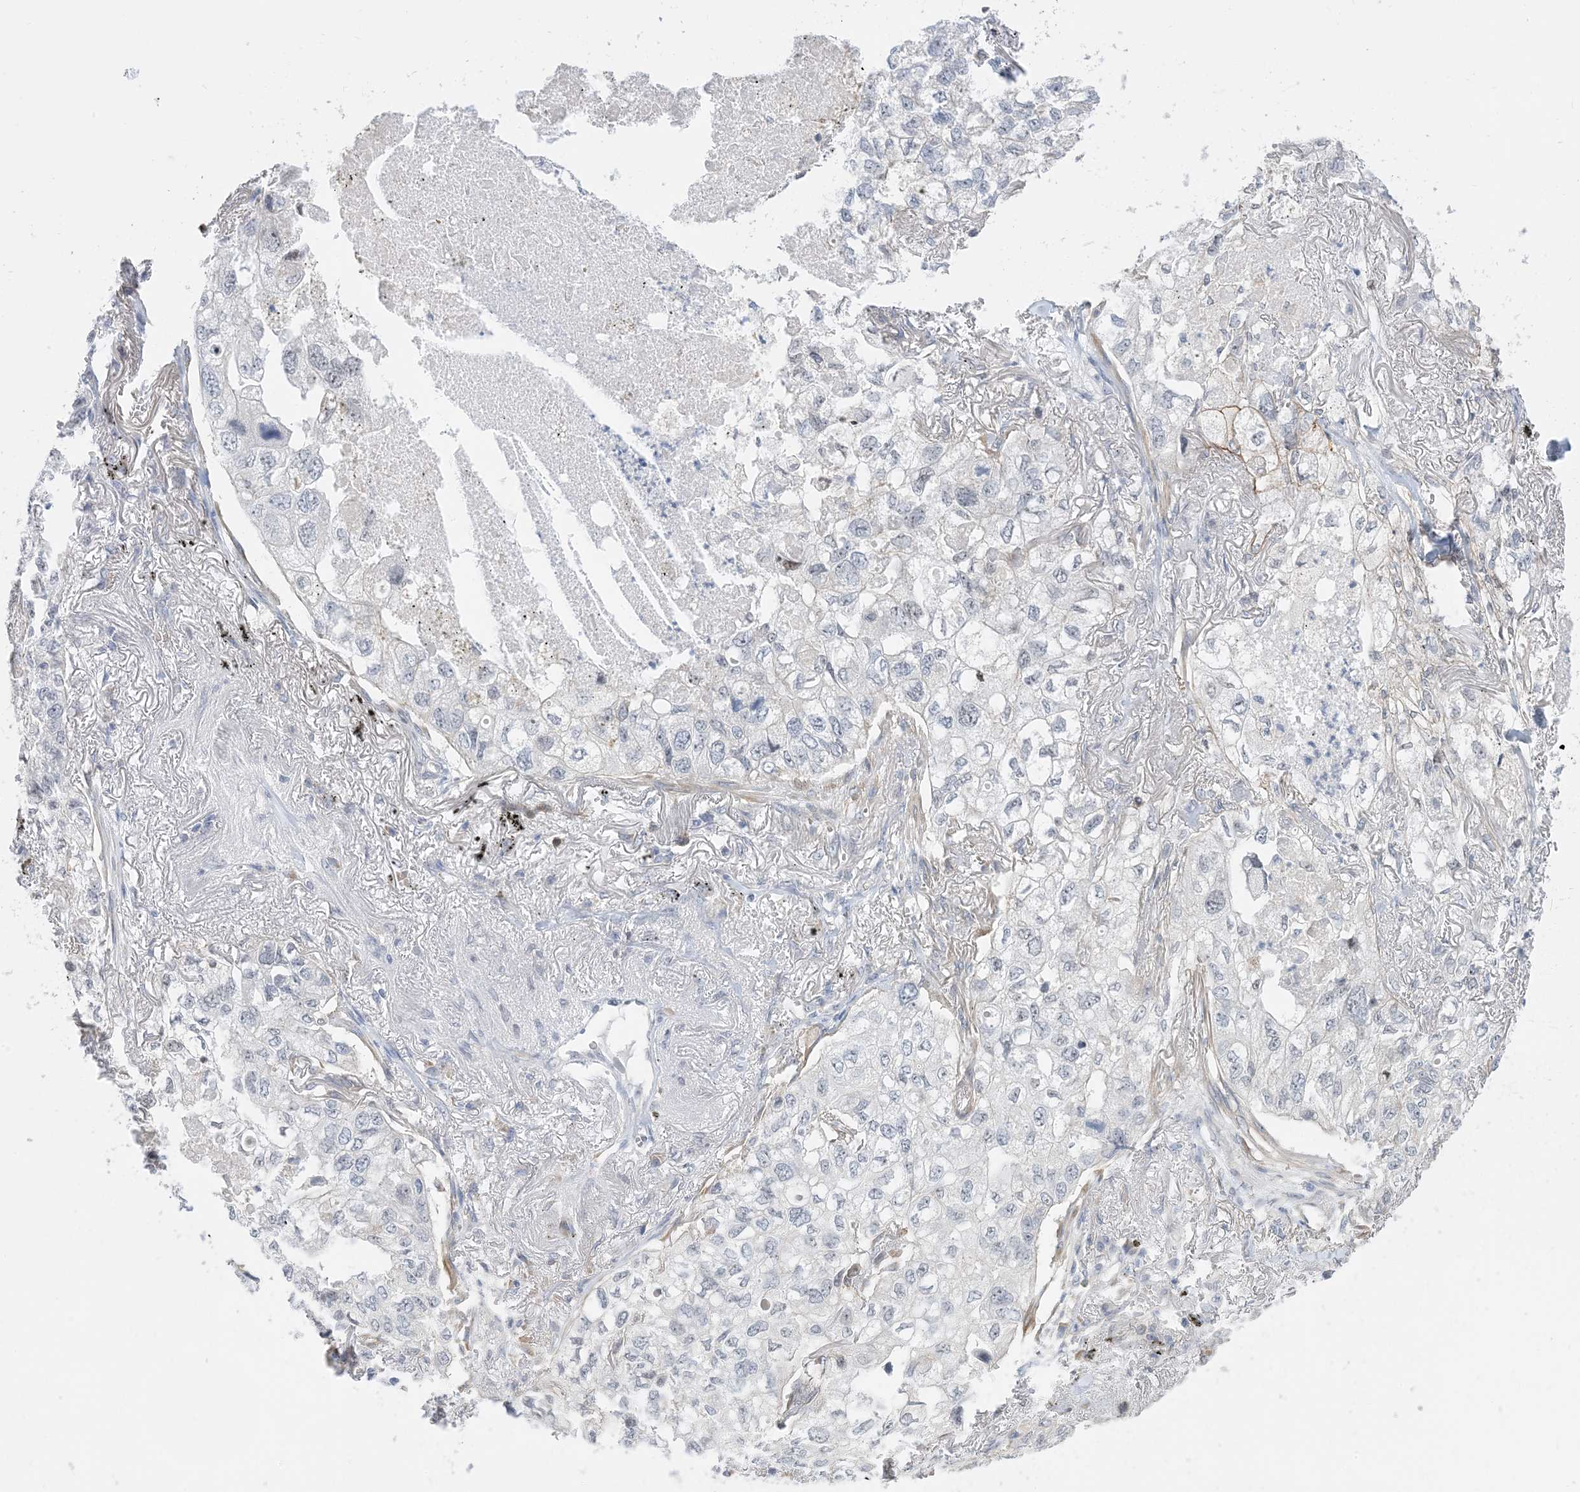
{"staining": {"intensity": "negative", "quantity": "none", "location": "none"}, "tissue": "lung cancer", "cell_type": "Tumor cells", "image_type": "cancer", "snomed": [{"axis": "morphology", "description": "Adenocarcinoma, NOS"}, {"axis": "topography", "description": "Lung"}], "caption": "IHC histopathology image of neoplastic tissue: adenocarcinoma (lung) stained with DAB shows no significant protein positivity in tumor cells. (Immunohistochemistry (ihc), brightfield microscopy, high magnification).", "gene": "IL36B", "patient": {"sex": "male", "age": 65}}